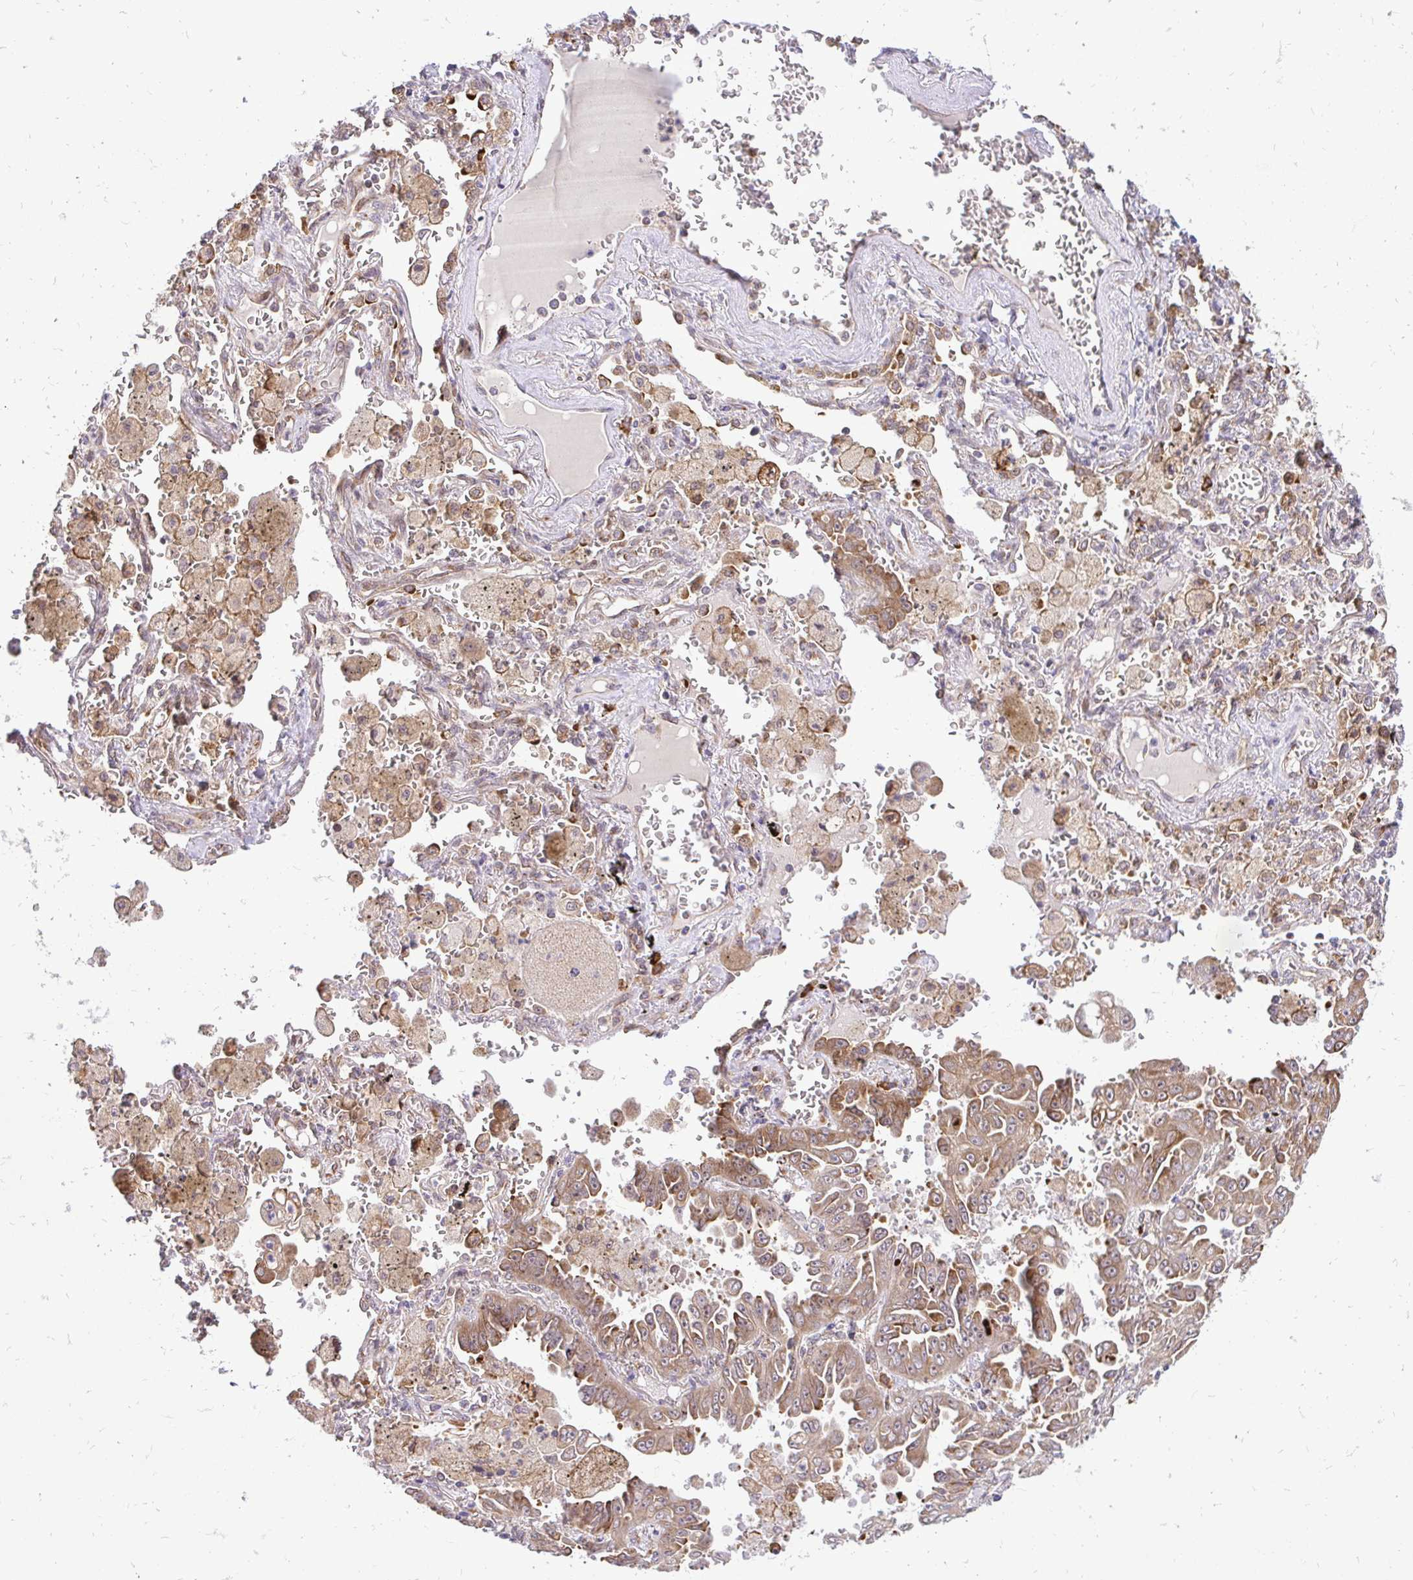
{"staining": {"intensity": "moderate", "quantity": ">75%", "location": "cytoplasmic/membranous"}, "tissue": "lung cancer", "cell_type": "Tumor cells", "image_type": "cancer", "snomed": [{"axis": "morphology", "description": "Adenocarcinoma, NOS"}, {"axis": "topography", "description": "Lung"}], "caption": "Immunohistochemistry (IHC) (DAB) staining of human adenocarcinoma (lung) exhibits moderate cytoplasmic/membranous protein positivity in approximately >75% of tumor cells.", "gene": "NAALAD2", "patient": {"sex": "female", "age": 52}}